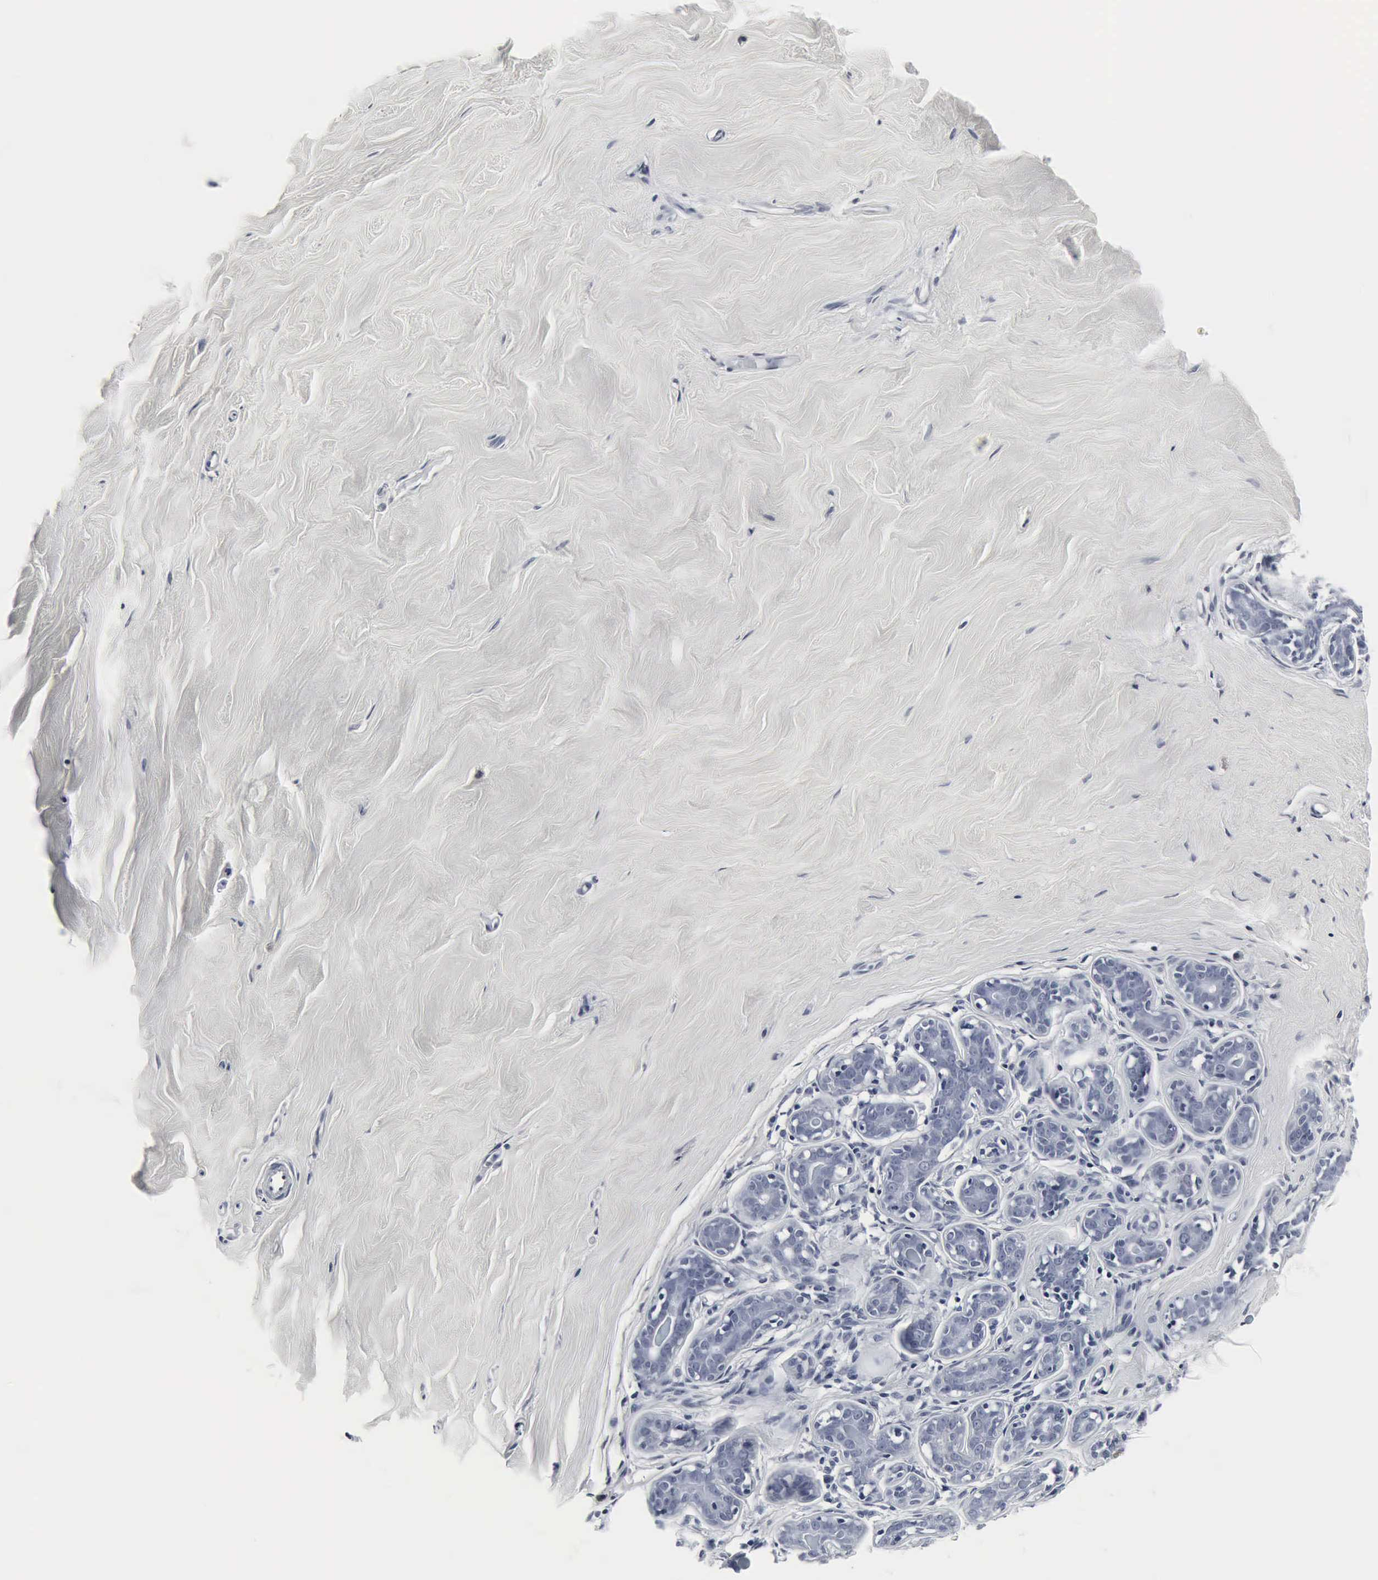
{"staining": {"intensity": "negative", "quantity": "none", "location": "none"}, "tissue": "breast", "cell_type": "Adipocytes", "image_type": "normal", "snomed": [{"axis": "morphology", "description": "Normal tissue, NOS"}, {"axis": "topography", "description": "Breast"}], "caption": "This image is of benign breast stained with immunohistochemistry (IHC) to label a protein in brown with the nuclei are counter-stained blue. There is no expression in adipocytes.", "gene": "SNAP25", "patient": {"sex": "female", "age": 22}}